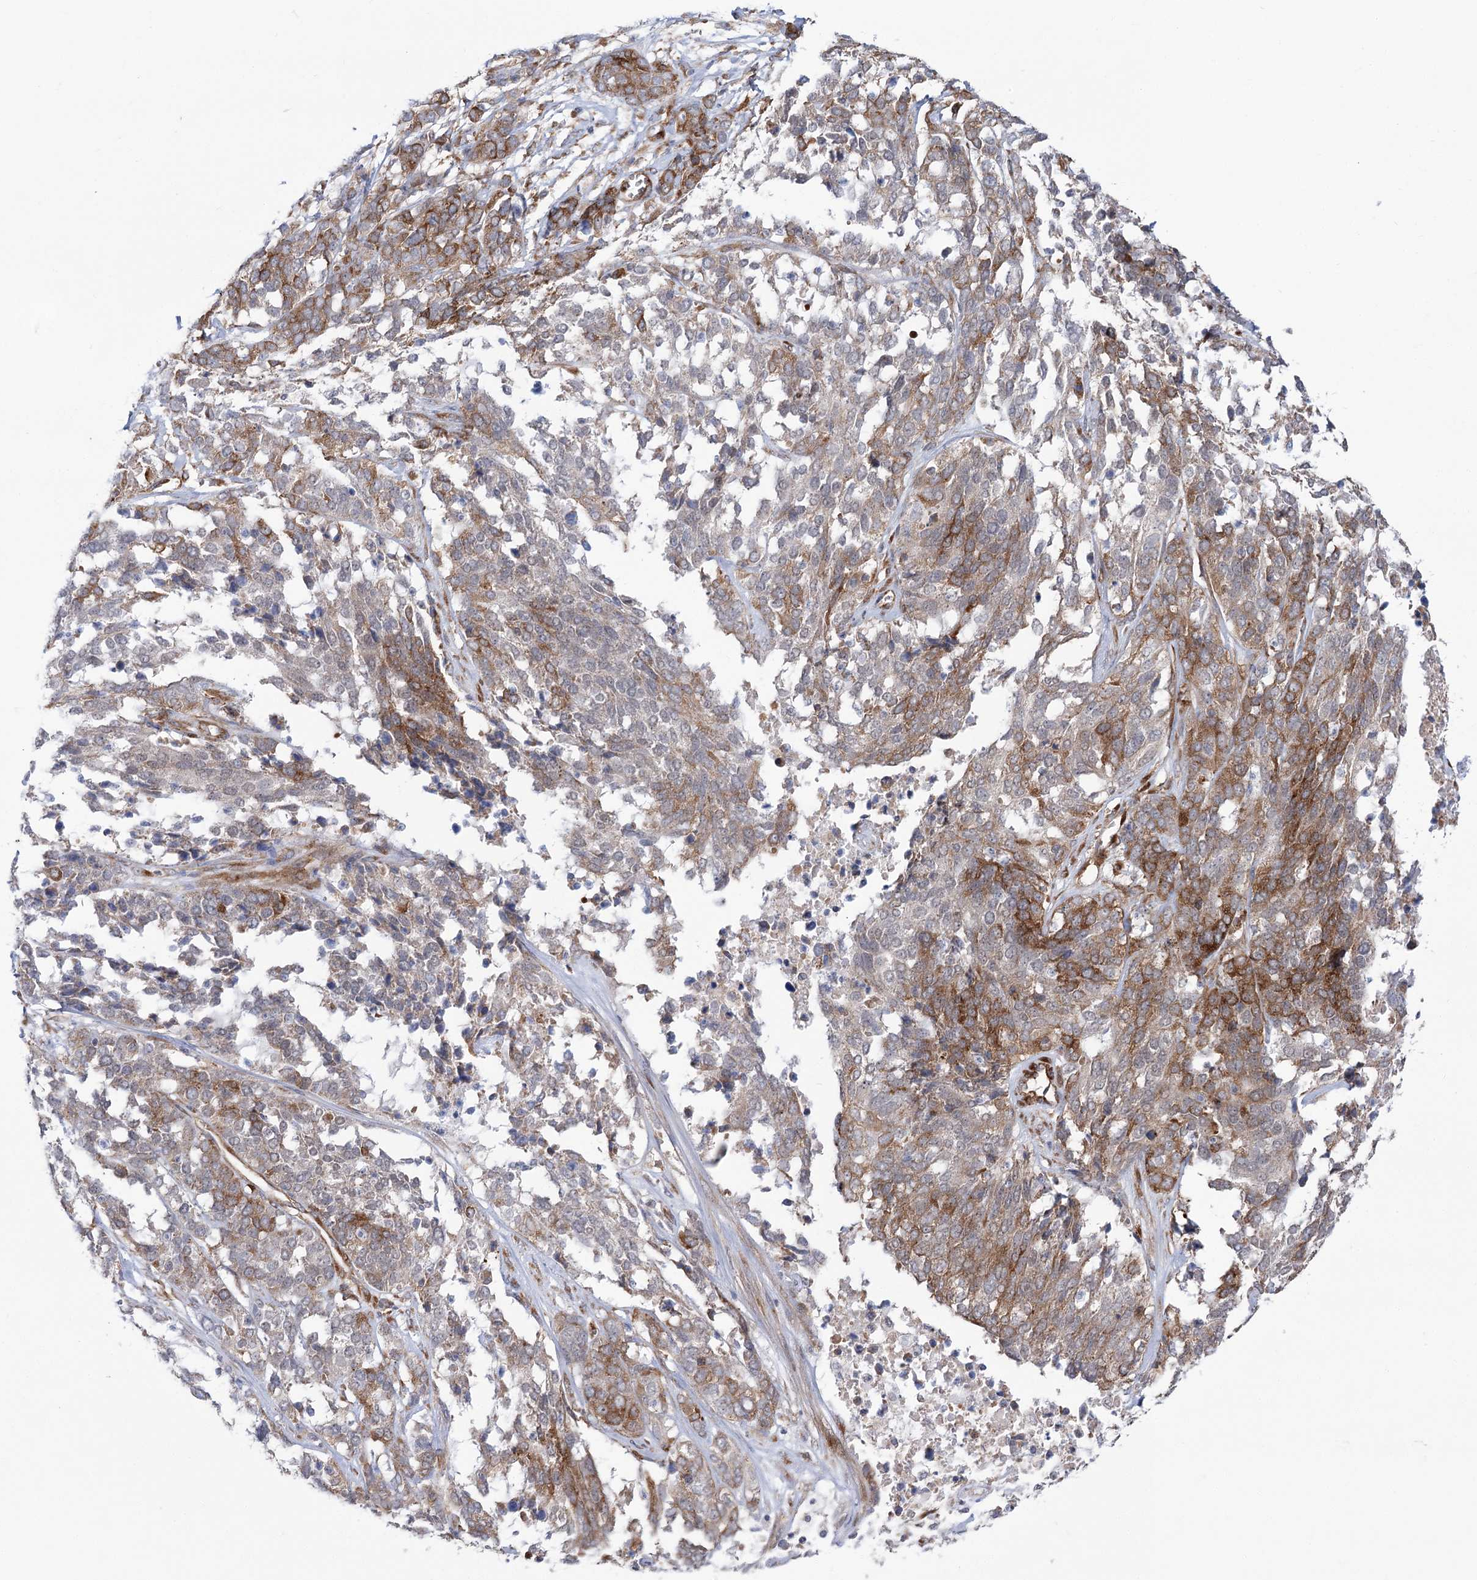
{"staining": {"intensity": "moderate", "quantity": ">75%", "location": "cytoplasmic/membranous"}, "tissue": "ovarian cancer", "cell_type": "Tumor cells", "image_type": "cancer", "snomed": [{"axis": "morphology", "description": "Cystadenocarcinoma, serous, NOS"}, {"axis": "topography", "description": "Ovary"}], "caption": "Ovarian cancer stained for a protein shows moderate cytoplasmic/membranous positivity in tumor cells.", "gene": "VWA2", "patient": {"sex": "female", "age": 44}}